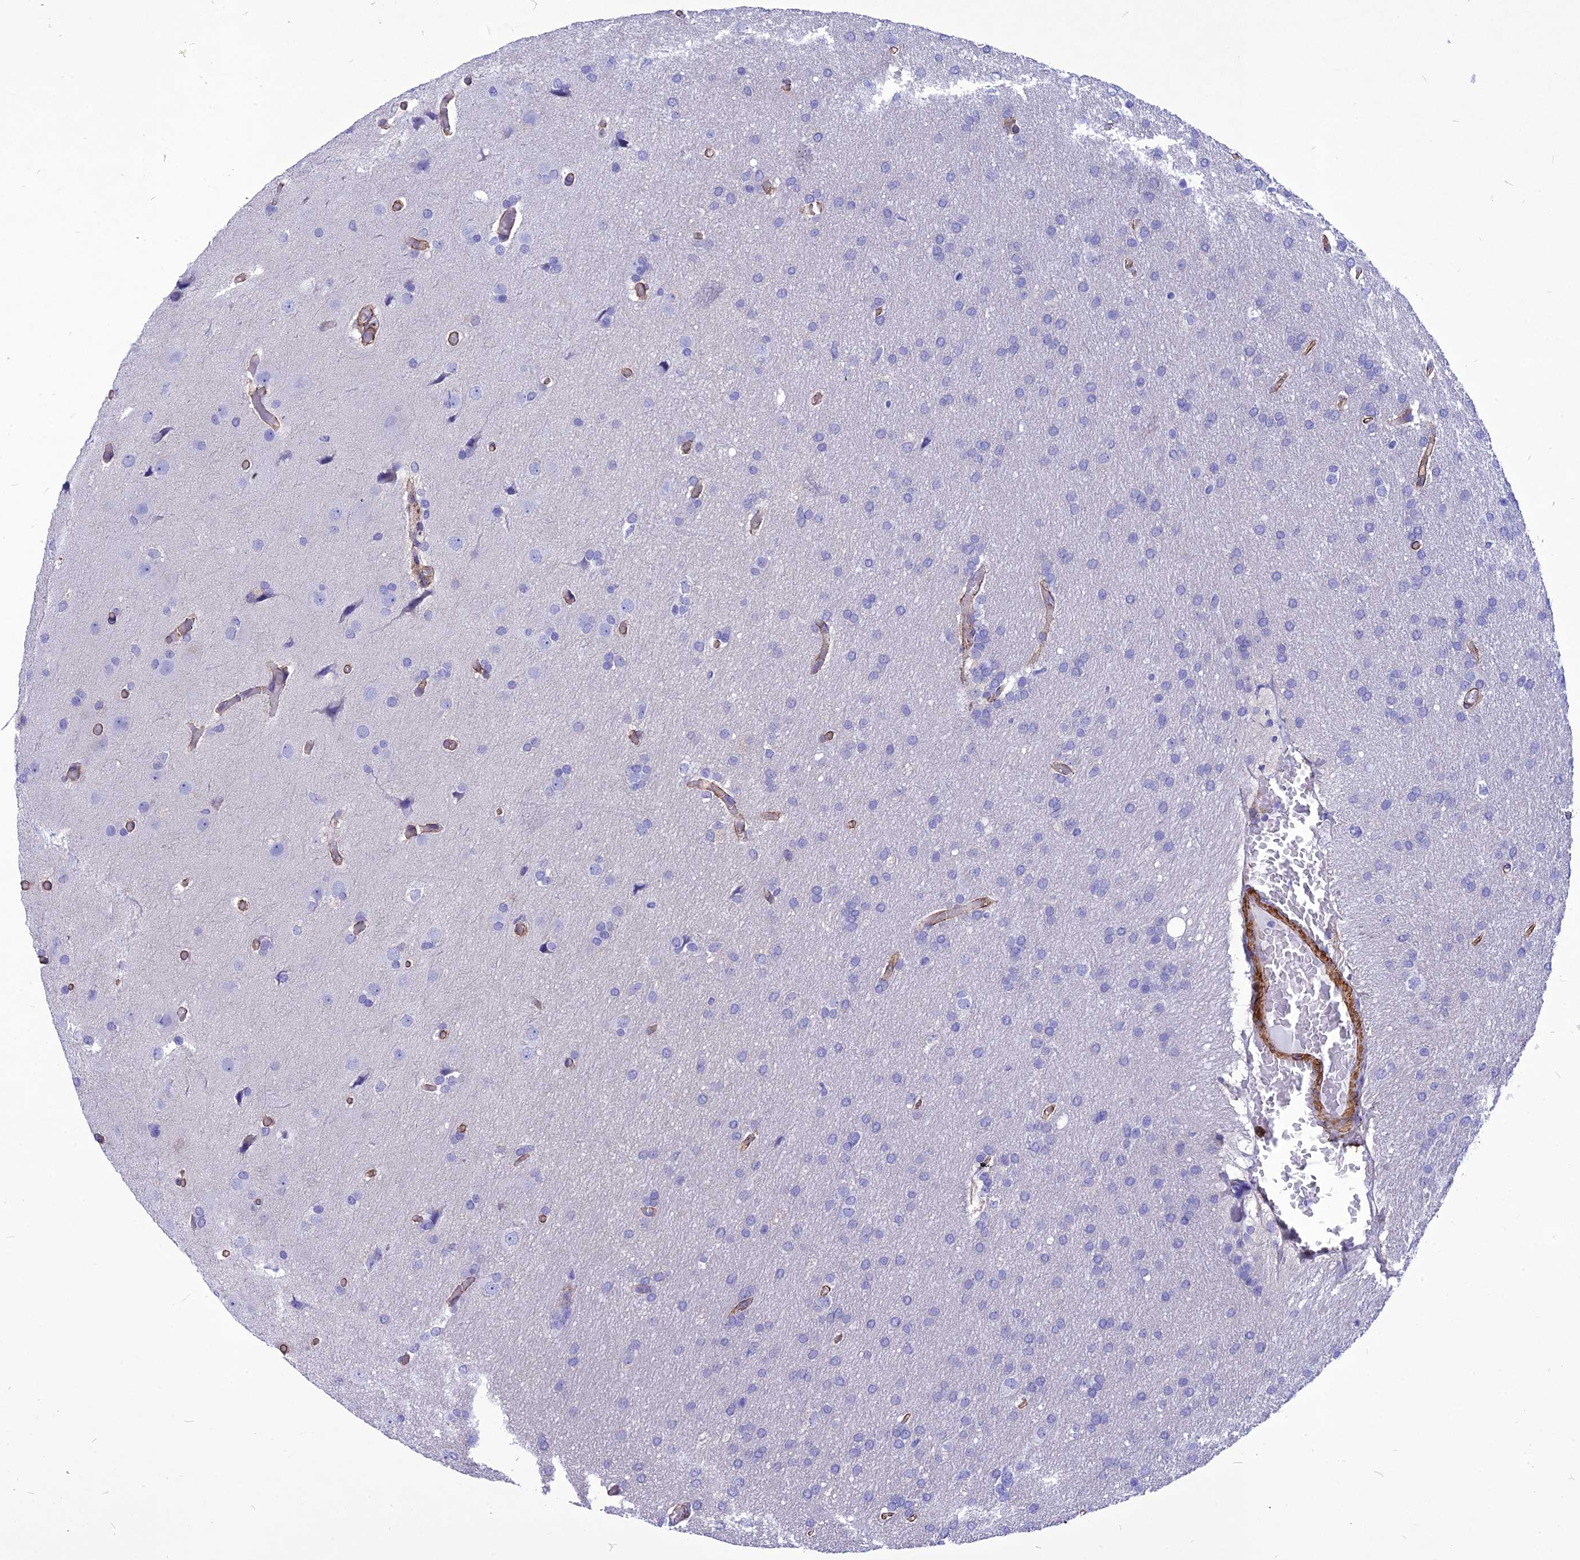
{"staining": {"intensity": "negative", "quantity": "none", "location": "none"}, "tissue": "glioma", "cell_type": "Tumor cells", "image_type": "cancer", "snomed": [{"axis": "morphology", "description": "Glioma, malignant, High grade"}, {"axis": "topography", "description": "Cerebral cortex"}], "caption": "Malignant glioma (high-grade) was stained to show a protein in brown. There is no significant staining in tumor cells.", "gene": "NKD1", "patient": {"sex": "female", "age": 36}}